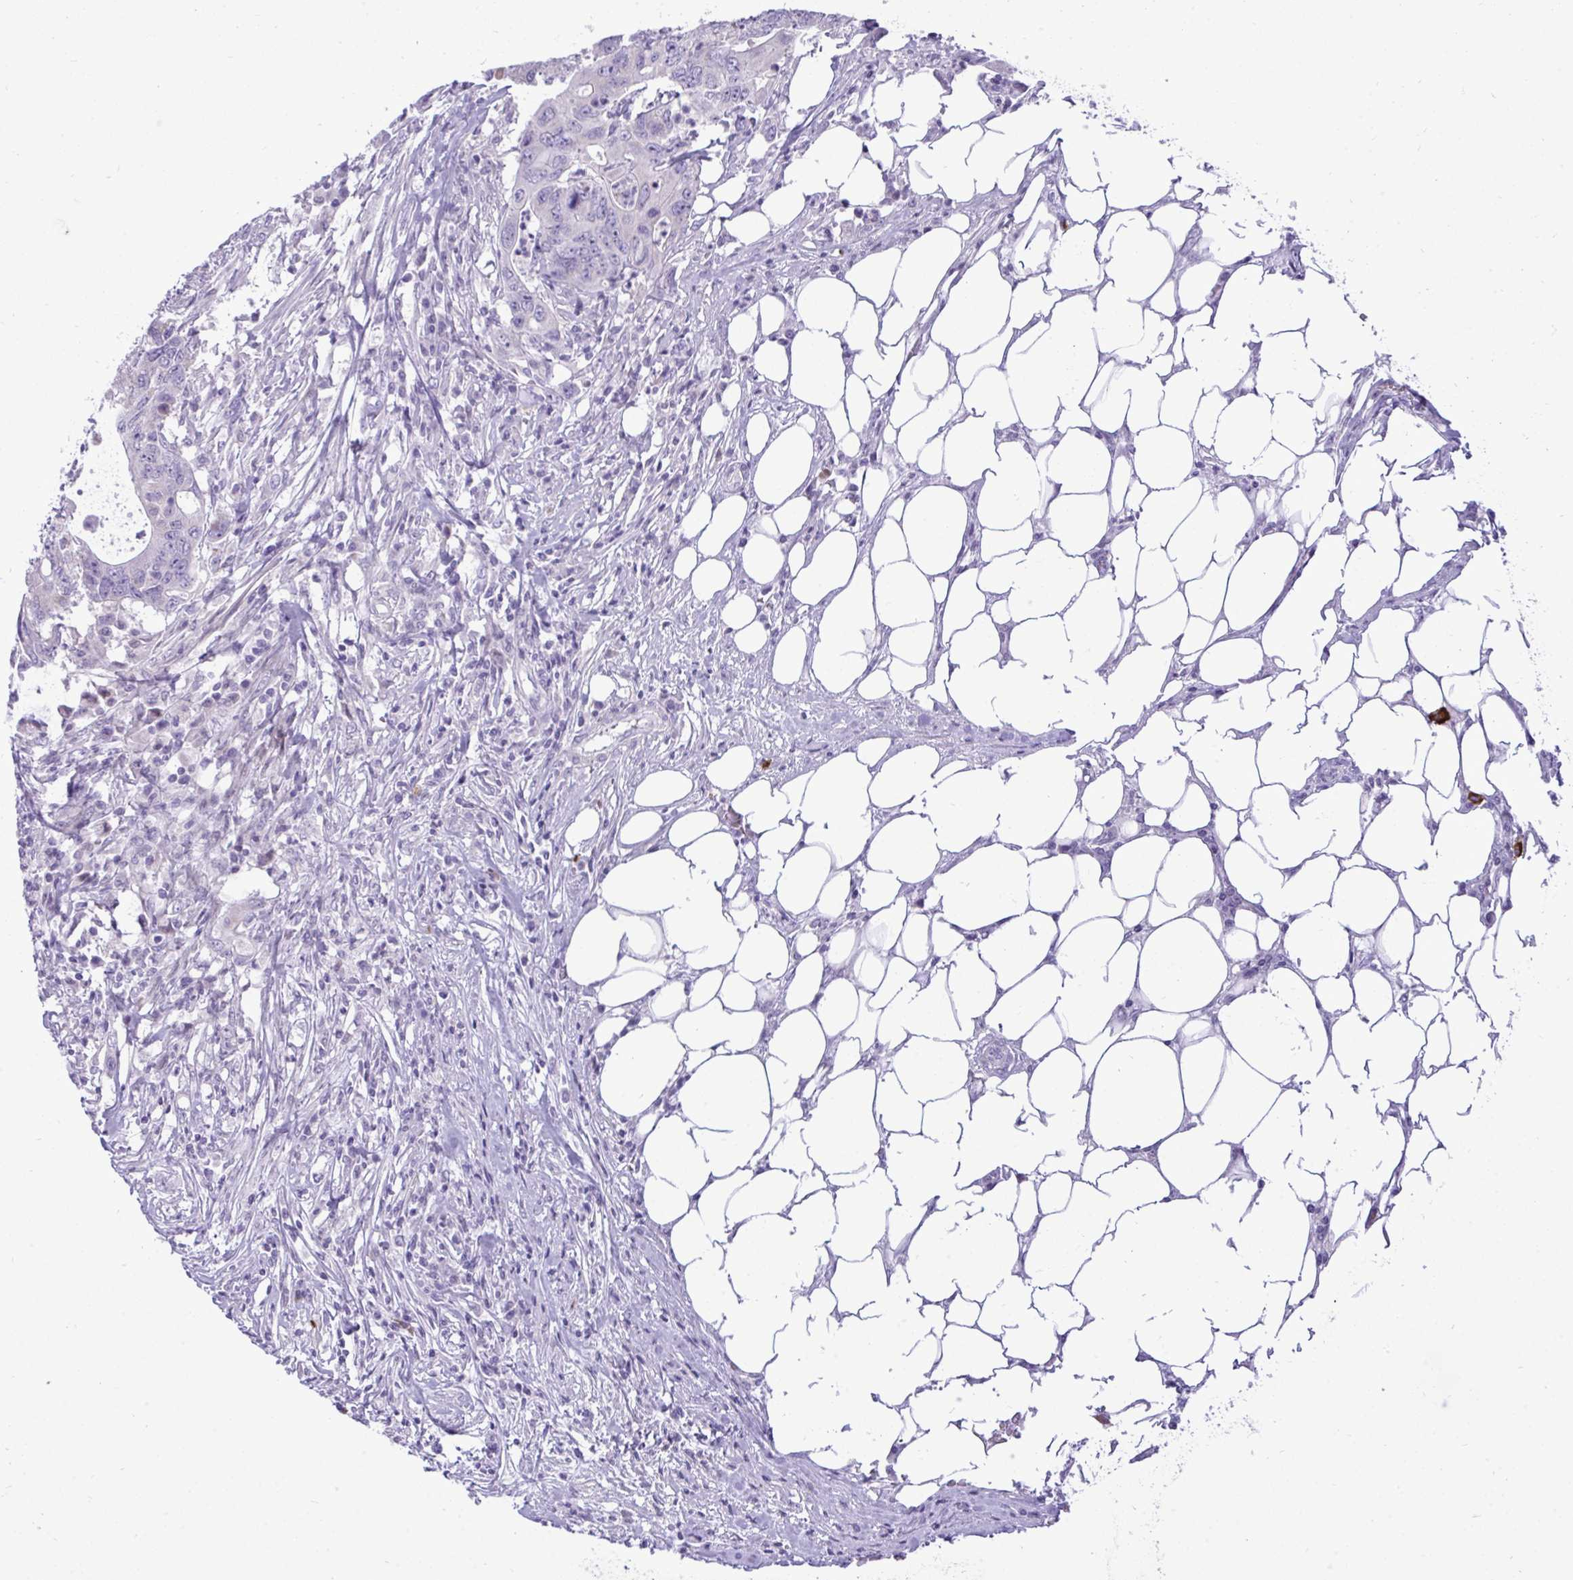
{"staining": {"intensity": "negative", "quantity": "none", "location": "none"}, "tissue": "colorectal cancer", "cell_type": "Tumor cells", "image_type": "cancer", "snomed": [{"axis": "morphology", "description": "Adenocarcinoma, NOS"}, {"axis": "topography", "description": "Colon"}], "caption": "This is an immunohistochemistry (IHC) photomicrograph of colorectal cancer. There is no staining in tumor cells.", "gene": "SPAG1", "patient": {"sex": "male", "age": 71}}